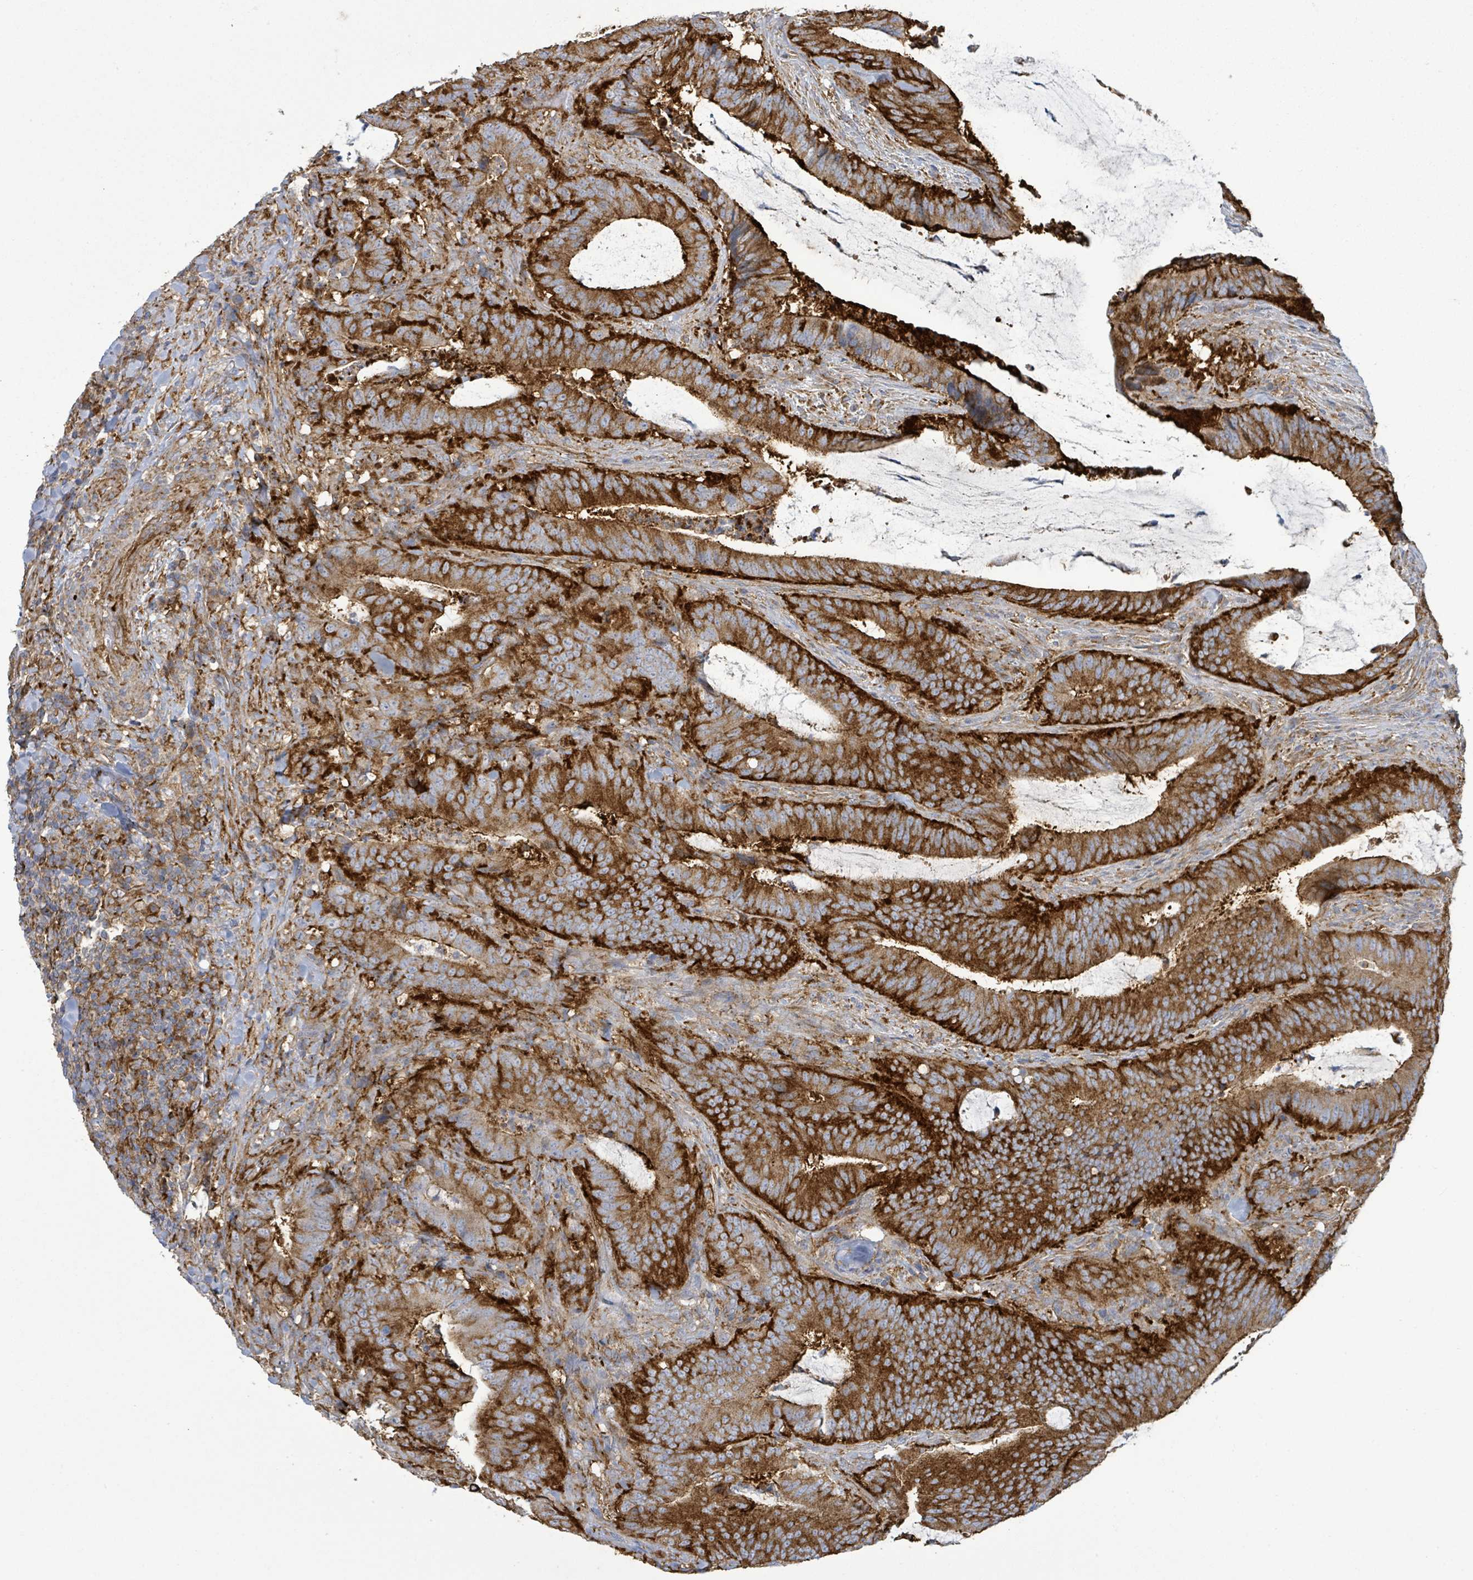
{"staining": {"intensity": "strong", "quantity": ">75%", "location": "cytoplasmic/membranous"}, "tissue": "colorectal cancer", "cell_type": "Tumor cells", "image_type": "cancer", "snomed": [{"axis": "morphology", "description": "Adenocarcinoma, NOS"}, {"axis": "topography", "description": "Colon"}], "caption": "Immunohistochemical staining of colorectal adenocarcinoma exhibits high levels of strong cytoplasmic/membranous positivity in approximately >75% of tumor cells. (Brightfield microscopy of DAB IHC at high magnification).", "gene": "EGFL7", "patient": {"sex": "female", "age": 43}}